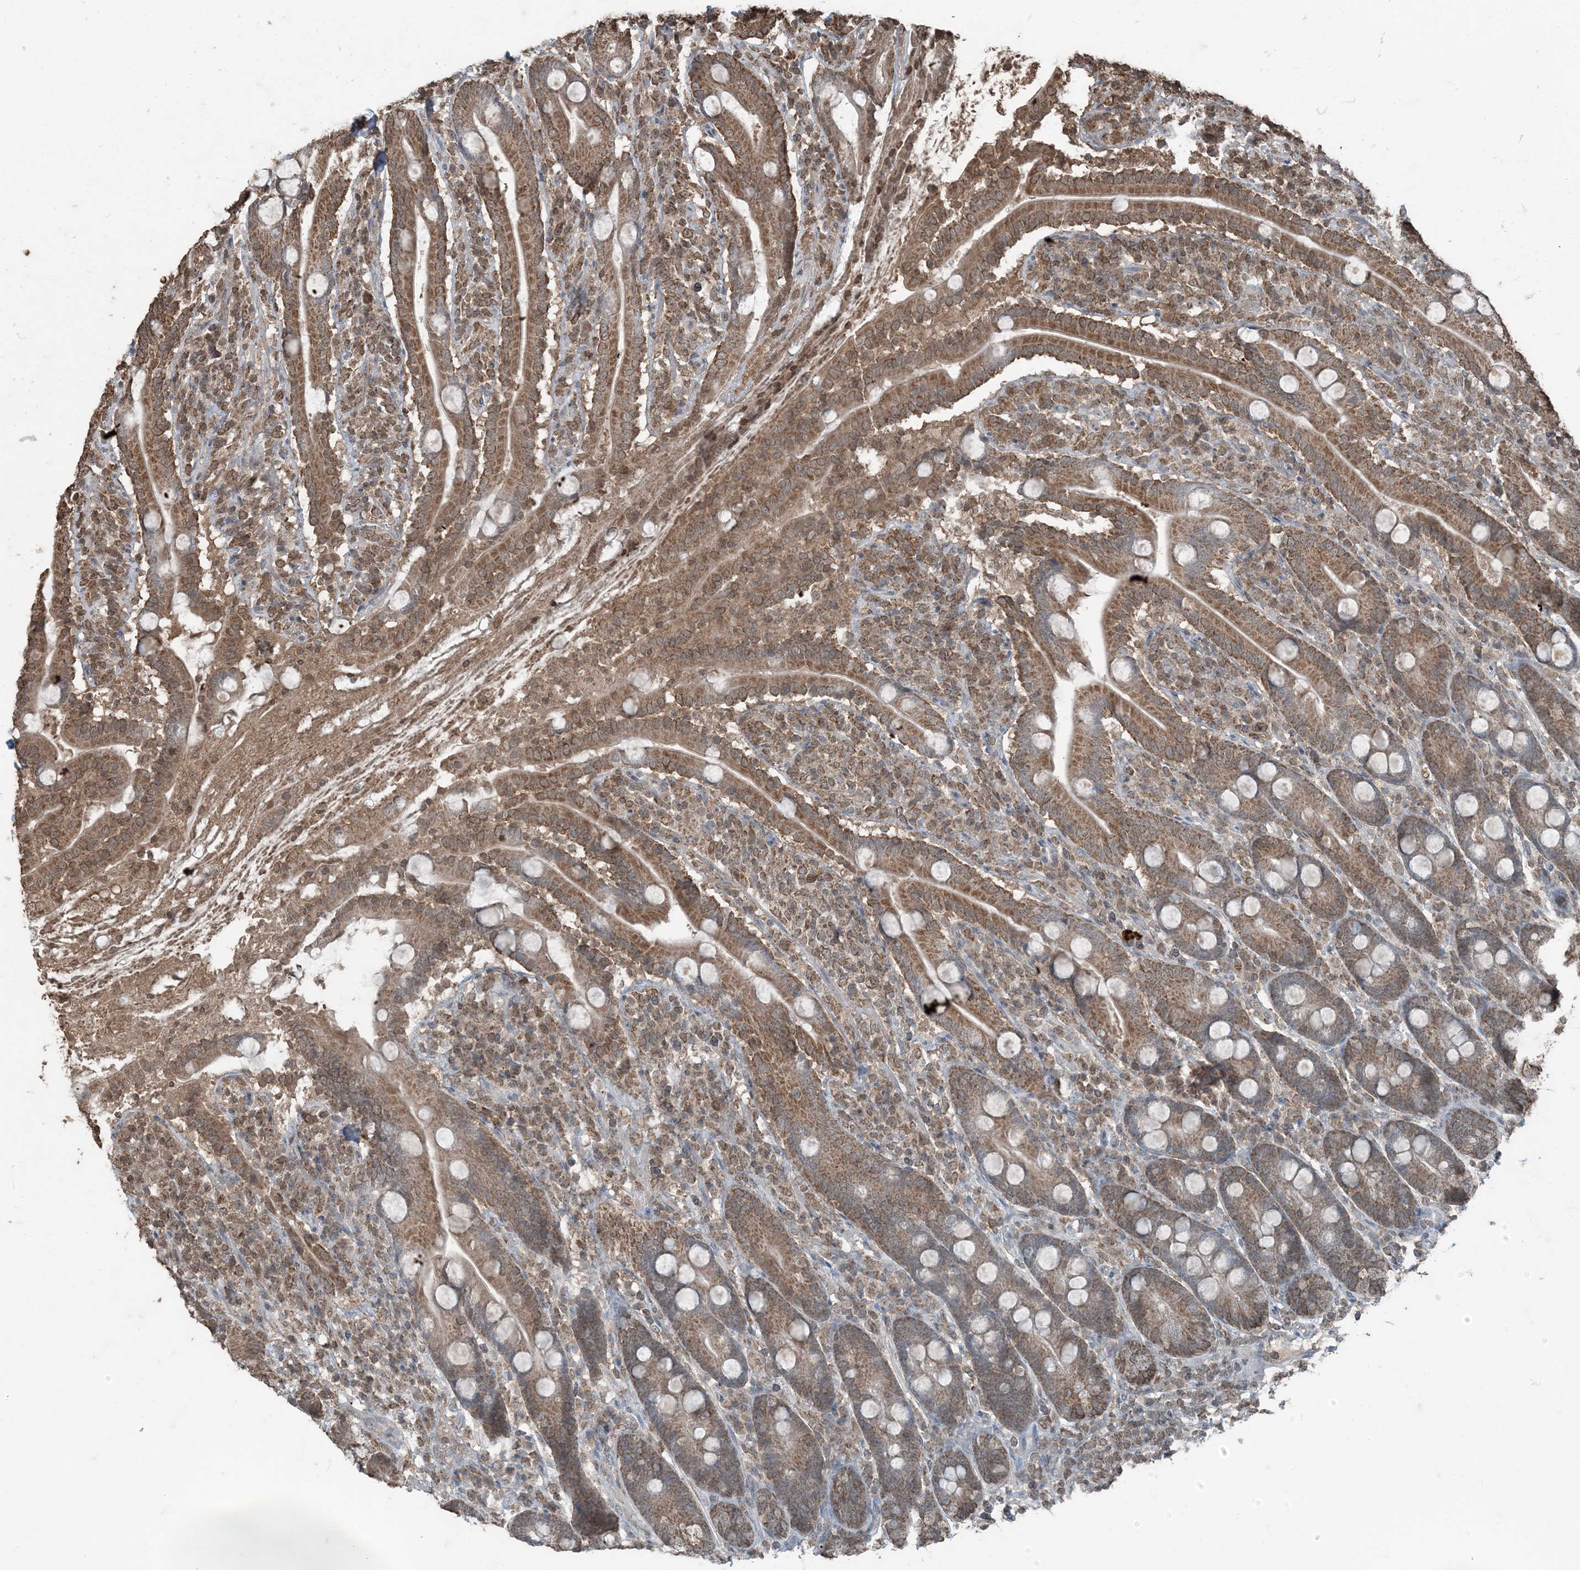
{"staining": {"intensity": "strong", "quantity": ">75%", "location": "cytoplasmic/membranous"}, "tissue": "duodenum", "cell_type": "Glandular cells", "image_type": "normal", "snomed": [{"axis": "morphology", "description": "Normal tissue, NOS"}, {"axis": "topography", "description": "Duodenum"}], "caption": "Immunohistochemical staining of normal human duodenum shows high levels of strong cytoplasmic/membranous expression in about >75% of glandular cells. (DAB = brown stain, brightfield microscopy at high magnification).", "gene": "GNL1", "patient": {"sex": "male", "age": 35}}